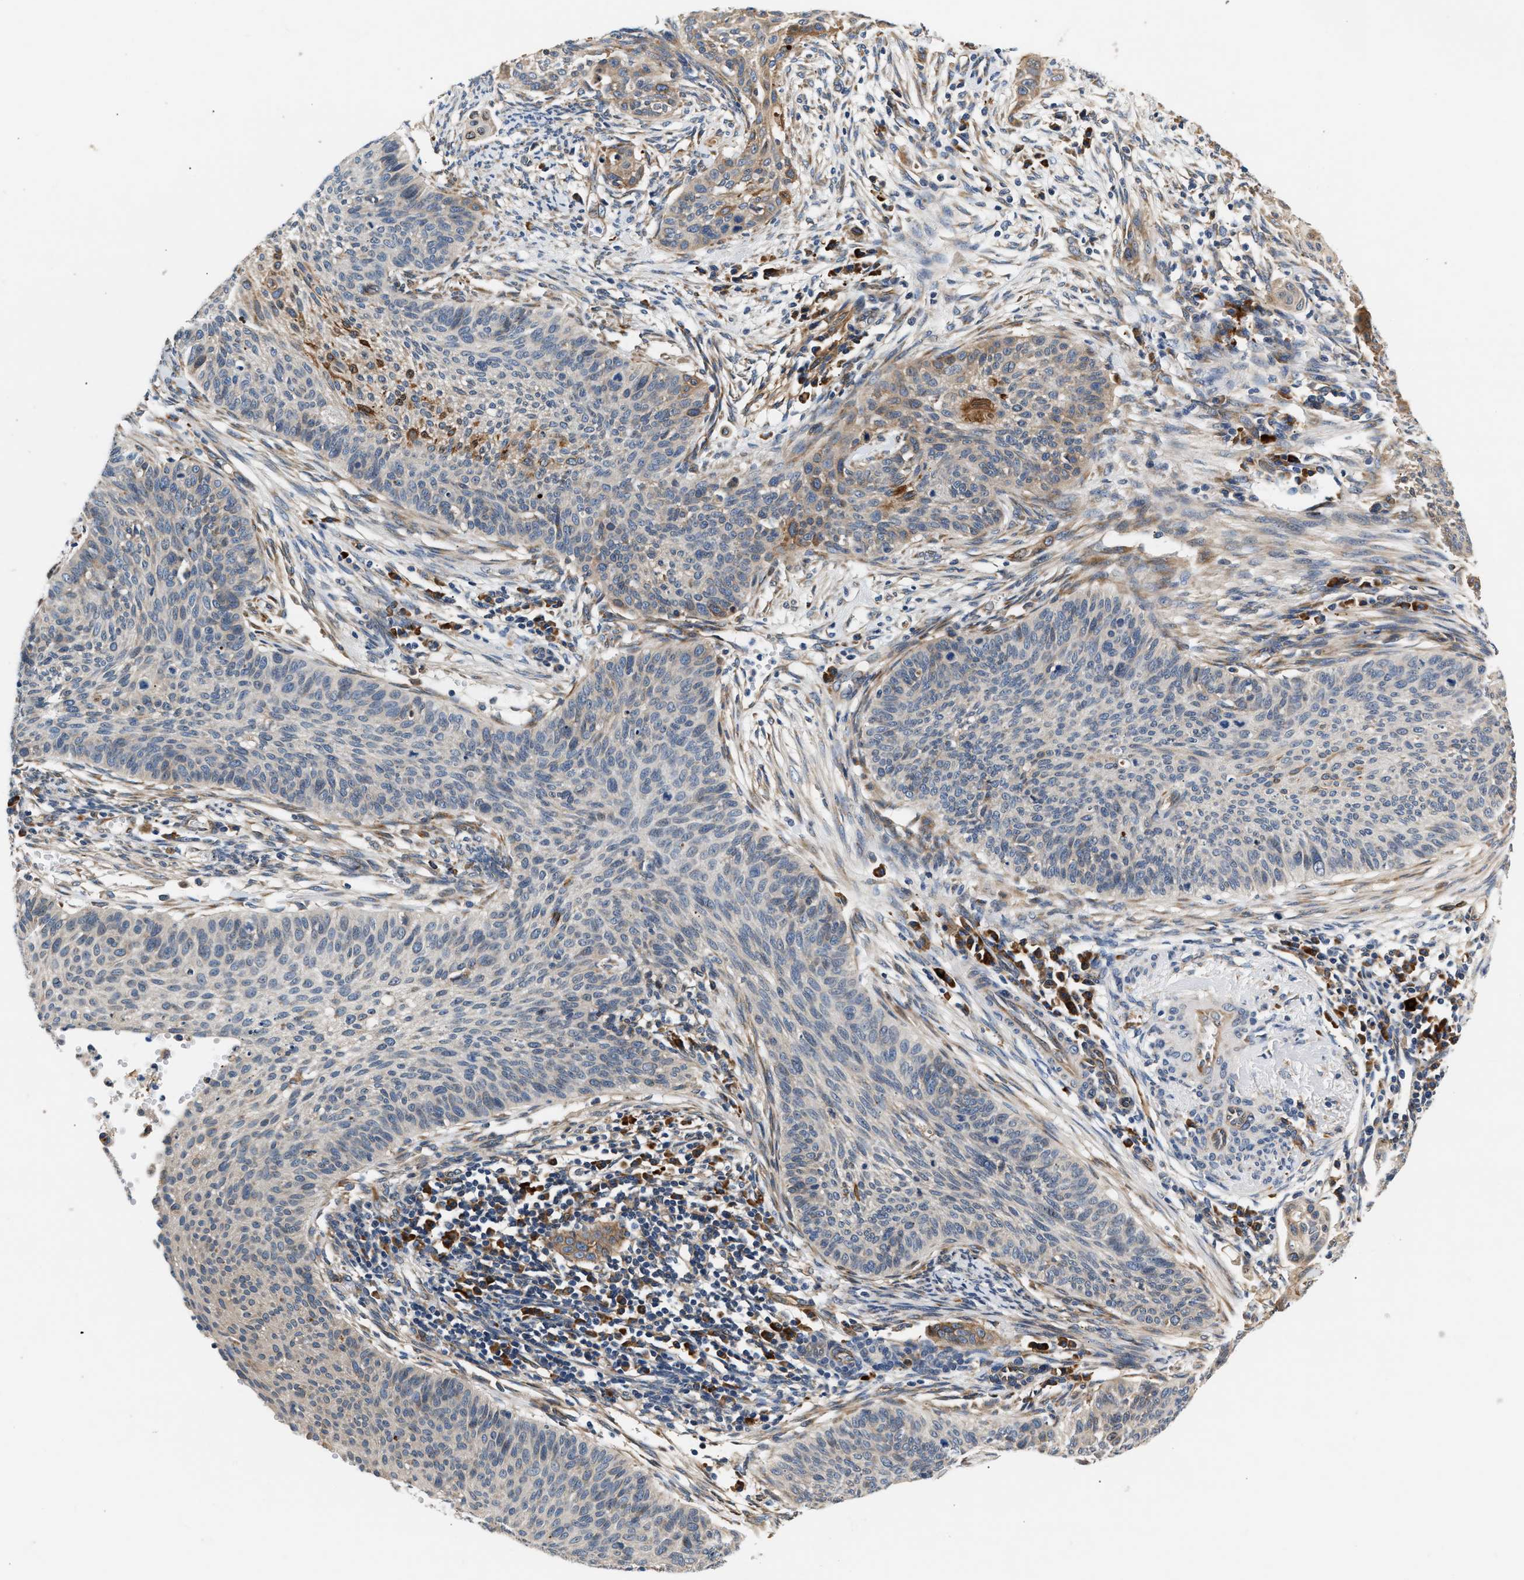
{"staining": {"intensity": "strong", "quantity": "<25%", "location": "cytoplasmic/membranous"}, "tissue": "cervical cancer", "cell_type": "Tumor cells", "image_type": "cancer", "snomed": [{"axis": "morphology", "description": "Squamous cell carcinoma, NOS"}, {"axis": "topography", "description": "Cervix"}], "caption": "DAB immunohistochemical staining of cervical cancer displays strong cytoplasmic/membranous protein expression in about <25% of tumor cells. (brown staining indicates protein expression, while blue staining denotes nuclei).", "gene": "IFT74", "patient": {"sex": "female", "age": 70}}